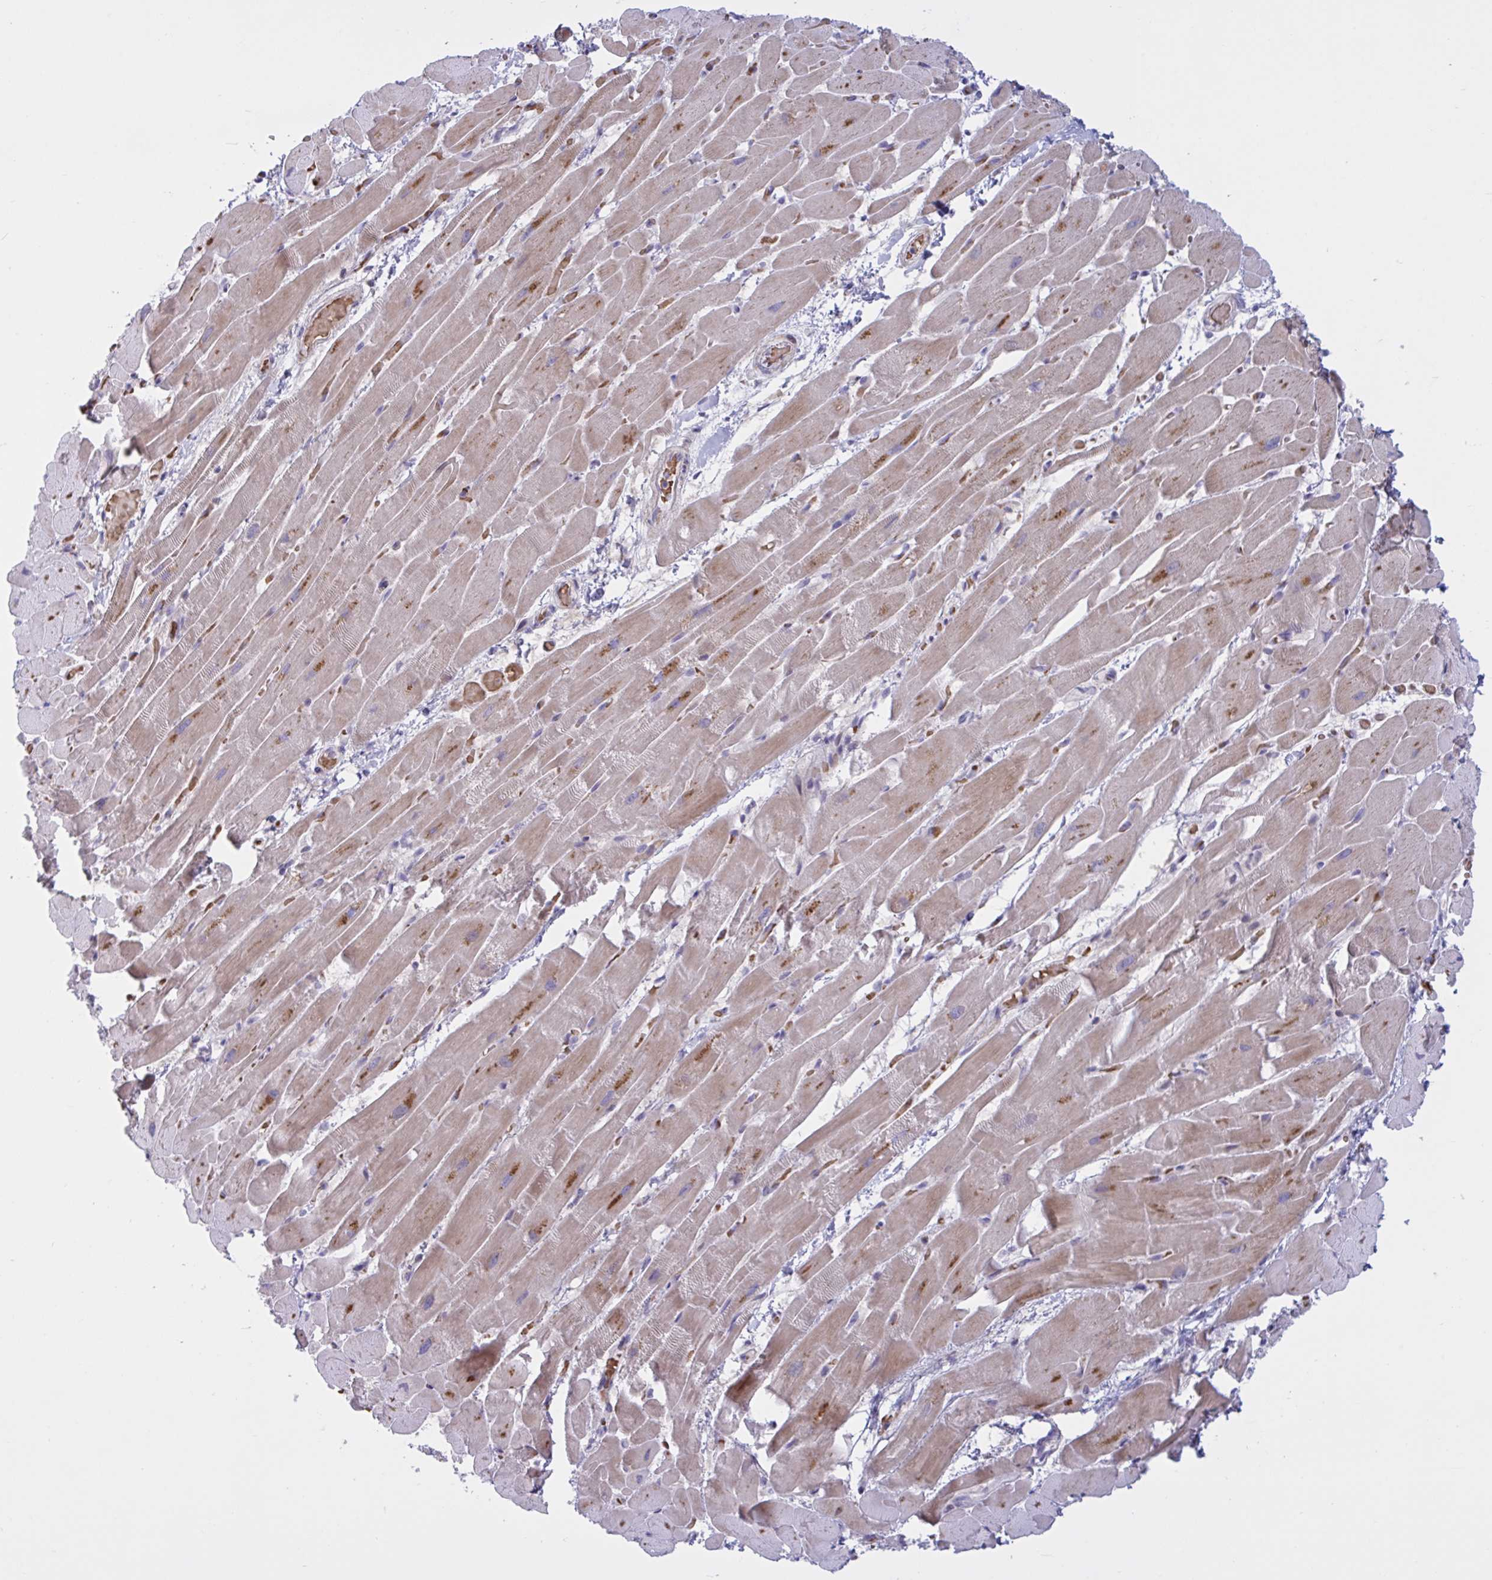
{"staining": {"intensity": "moderate", "quantity": "25%-75%", "location": "cytoplasmic/membranous"}, "tissue": "heart muscle", "cell_type": "Cardiomyocytes", "image_type": "normal", "snomed": [{"axis": "morphology", "description": "Normal tissue, NOS"}, {"axis": "topography", "description": "Heart"}], "caption": "An immunohistochemistry (IHC) image of normal tissue is shown. Protein staining in brown shows moderate cytoplasmic/membranous positivity in heart muscle within cardiomyocytes. (brown staining indicates protein expression, while blue staining denotes nuclei).", "gene": "VWC2", "patient": {"sex": "male", "age": 37}}